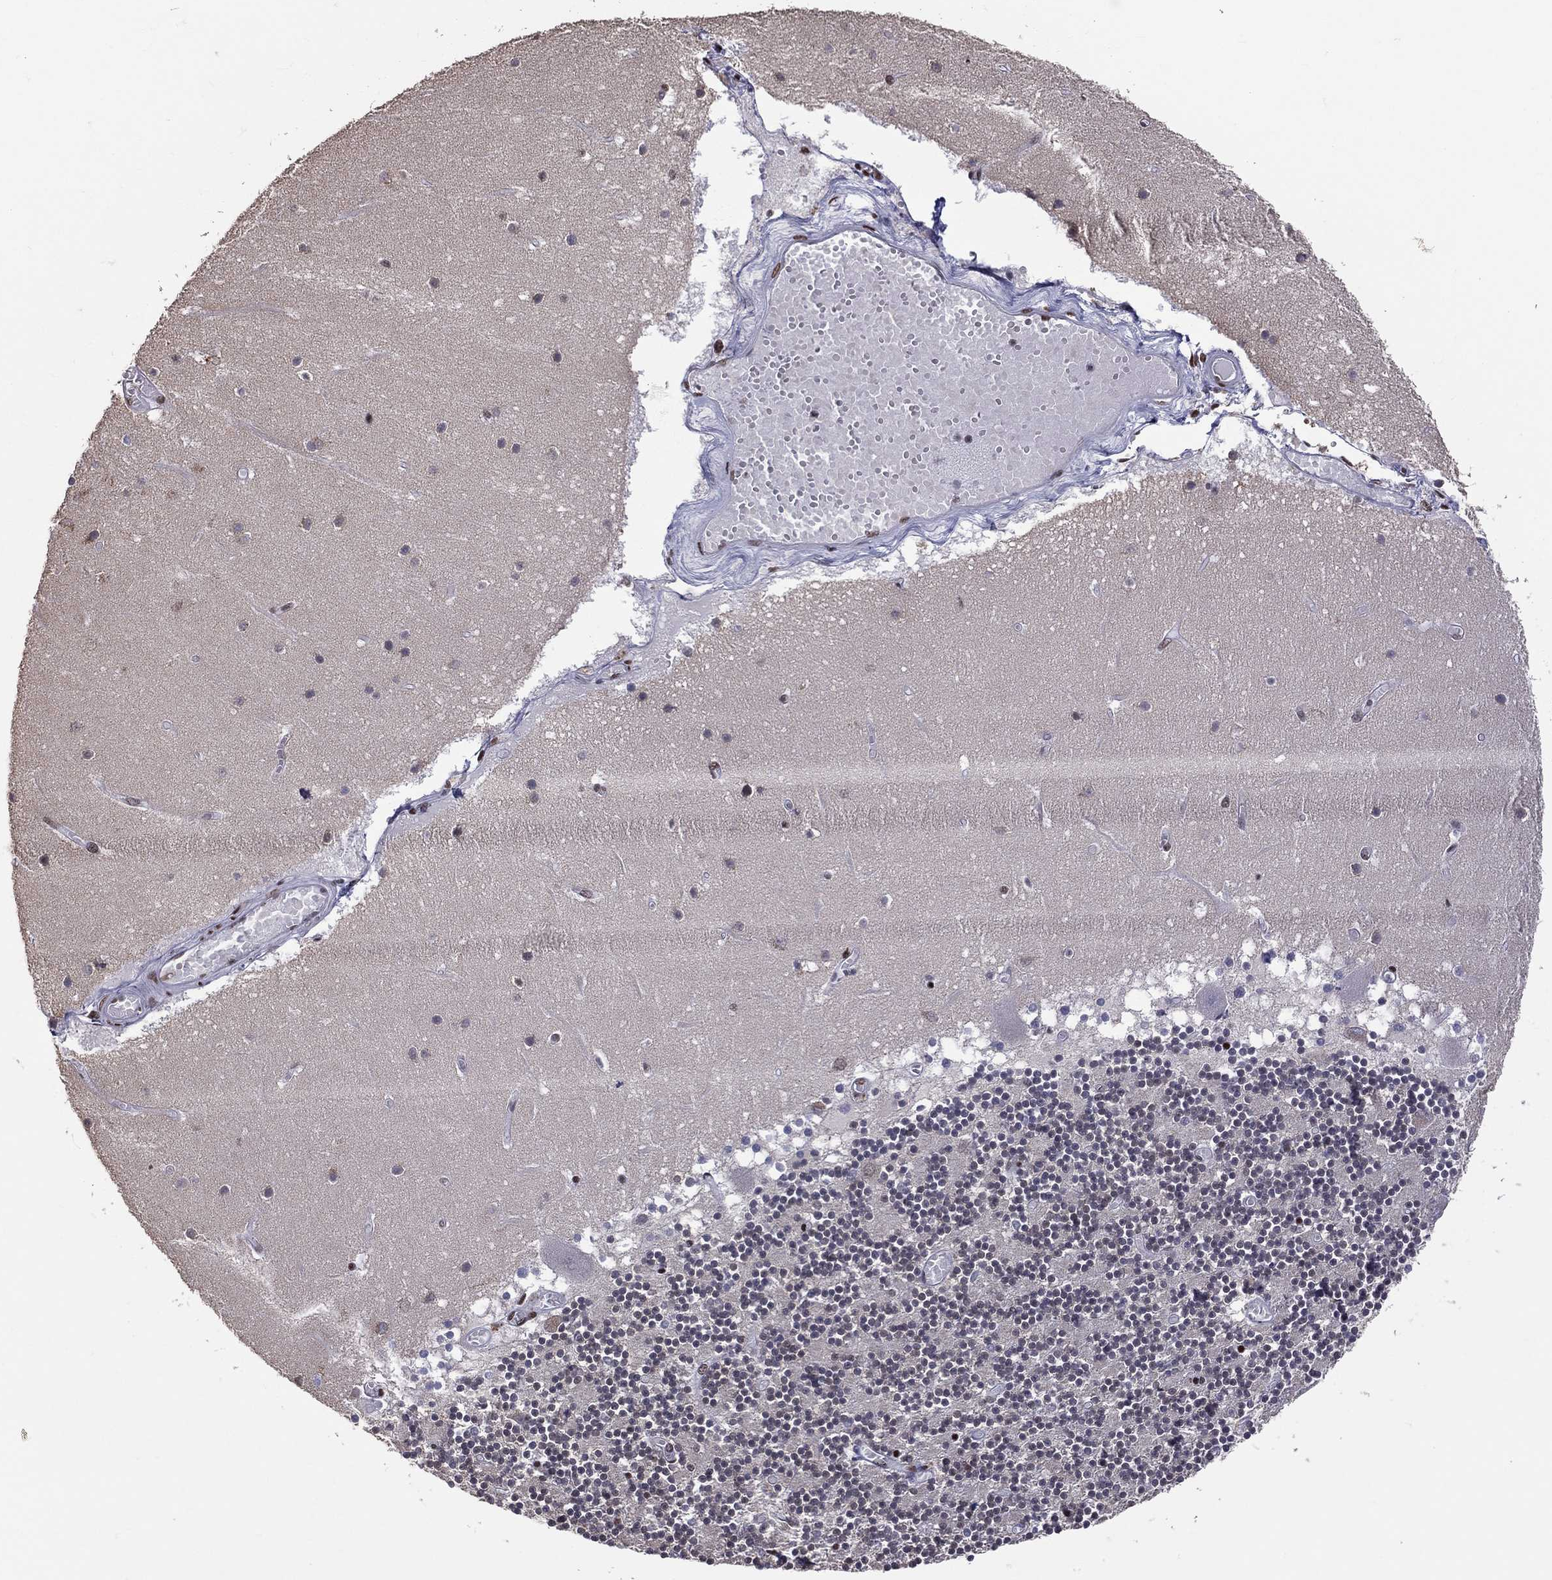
{"staining": {"intensity": "moderate", "quantity": "<25%", "location": "nuclear"}, "tissue": "cerebellum", "cell_type": "Cells in granular layer", "image_type": "normal", "snomed": [{"axis": "morphology", "description": "Normal tissue, NOS"}, {"axis": "topography", "description": "Cerebellum"}], "caption": "Cerebellum stained with DAB immunohistochemistry (IHC) exhibits low levels of moderate nuclear expression in about <25% of cells in granular layer.", "gene": "ZNF7", "patient": {"sex": "female", "age": 28}}